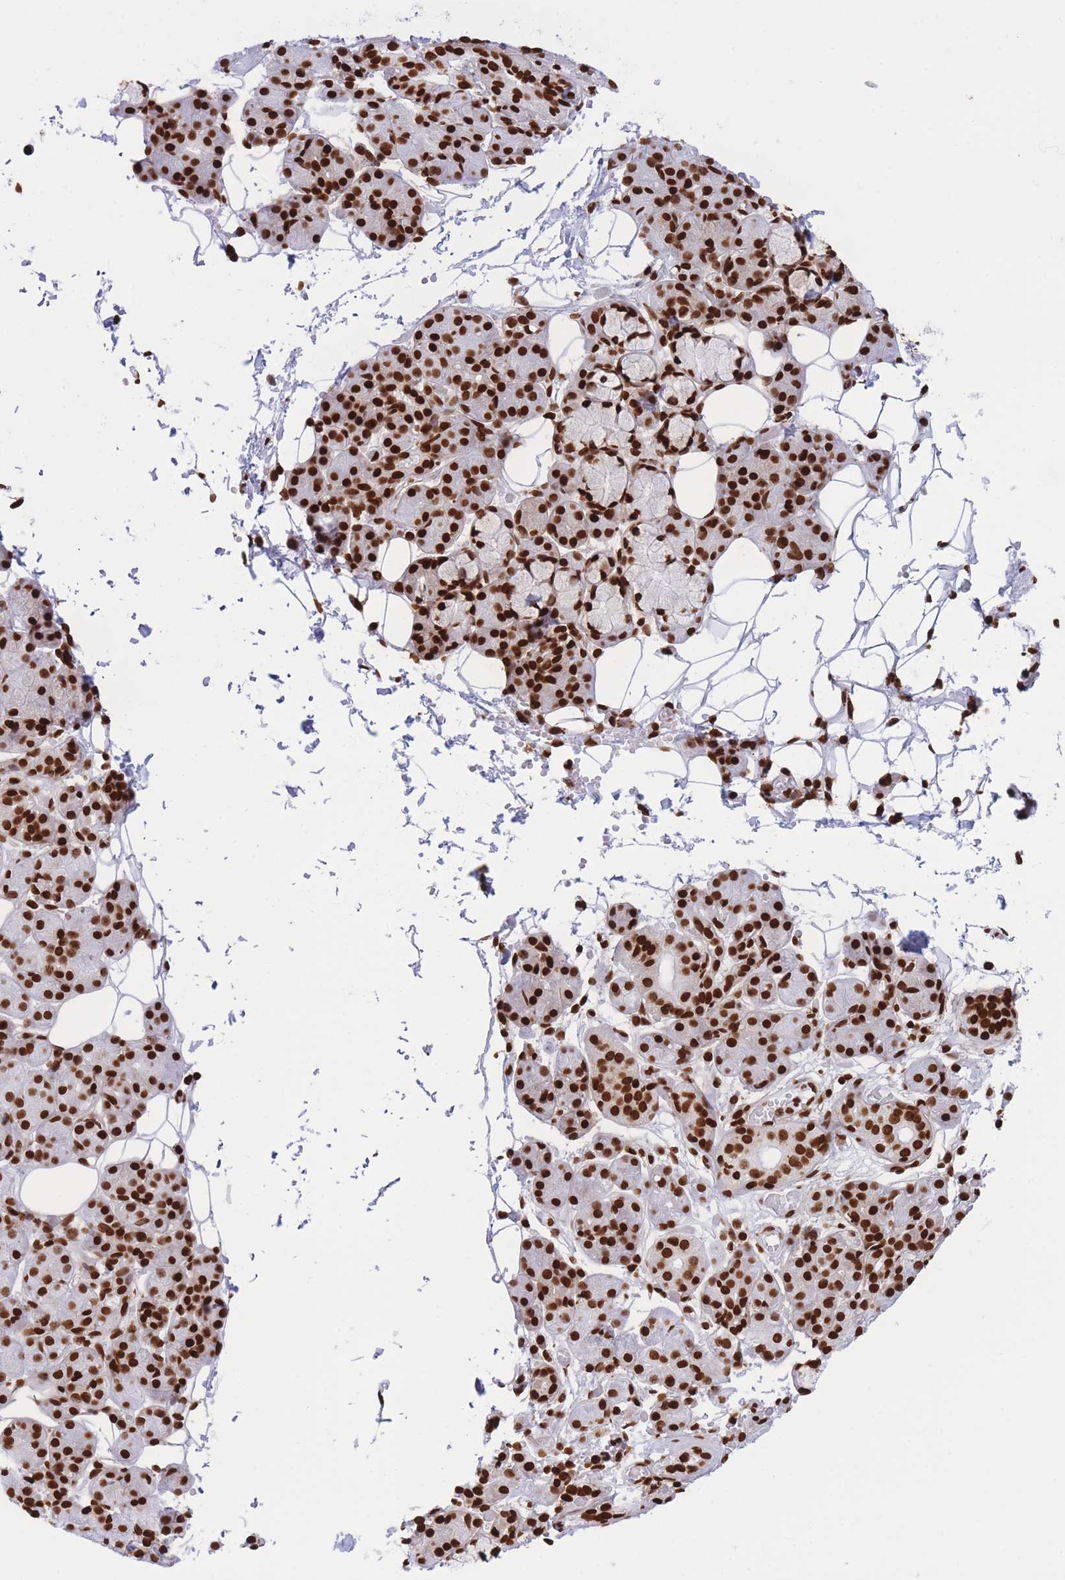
{"staining": {"intensity": "strong", "quantity": ">75%", "location": "nuclear"}, "tissue": "salivary gland", "cell_type": "Glandular cells", "image_type": "normal", "snomed": [{"axis": "morphology", "description": "Normal tissue, NOS"}, {"axis": "topography", "description": "Salivary gland"}], "caption": "A high-resolution histopathology image shows IHC staining of normal salivary gland, which shows strong nuclear expression in approximately >75% of glandular cells. (Stains: DAB in brown, nuclei in blue, Microscopy: brightfield microscopy at high magnification).", "gene": "H2BC10", "patient": {"sex": "male", "age": 63}}